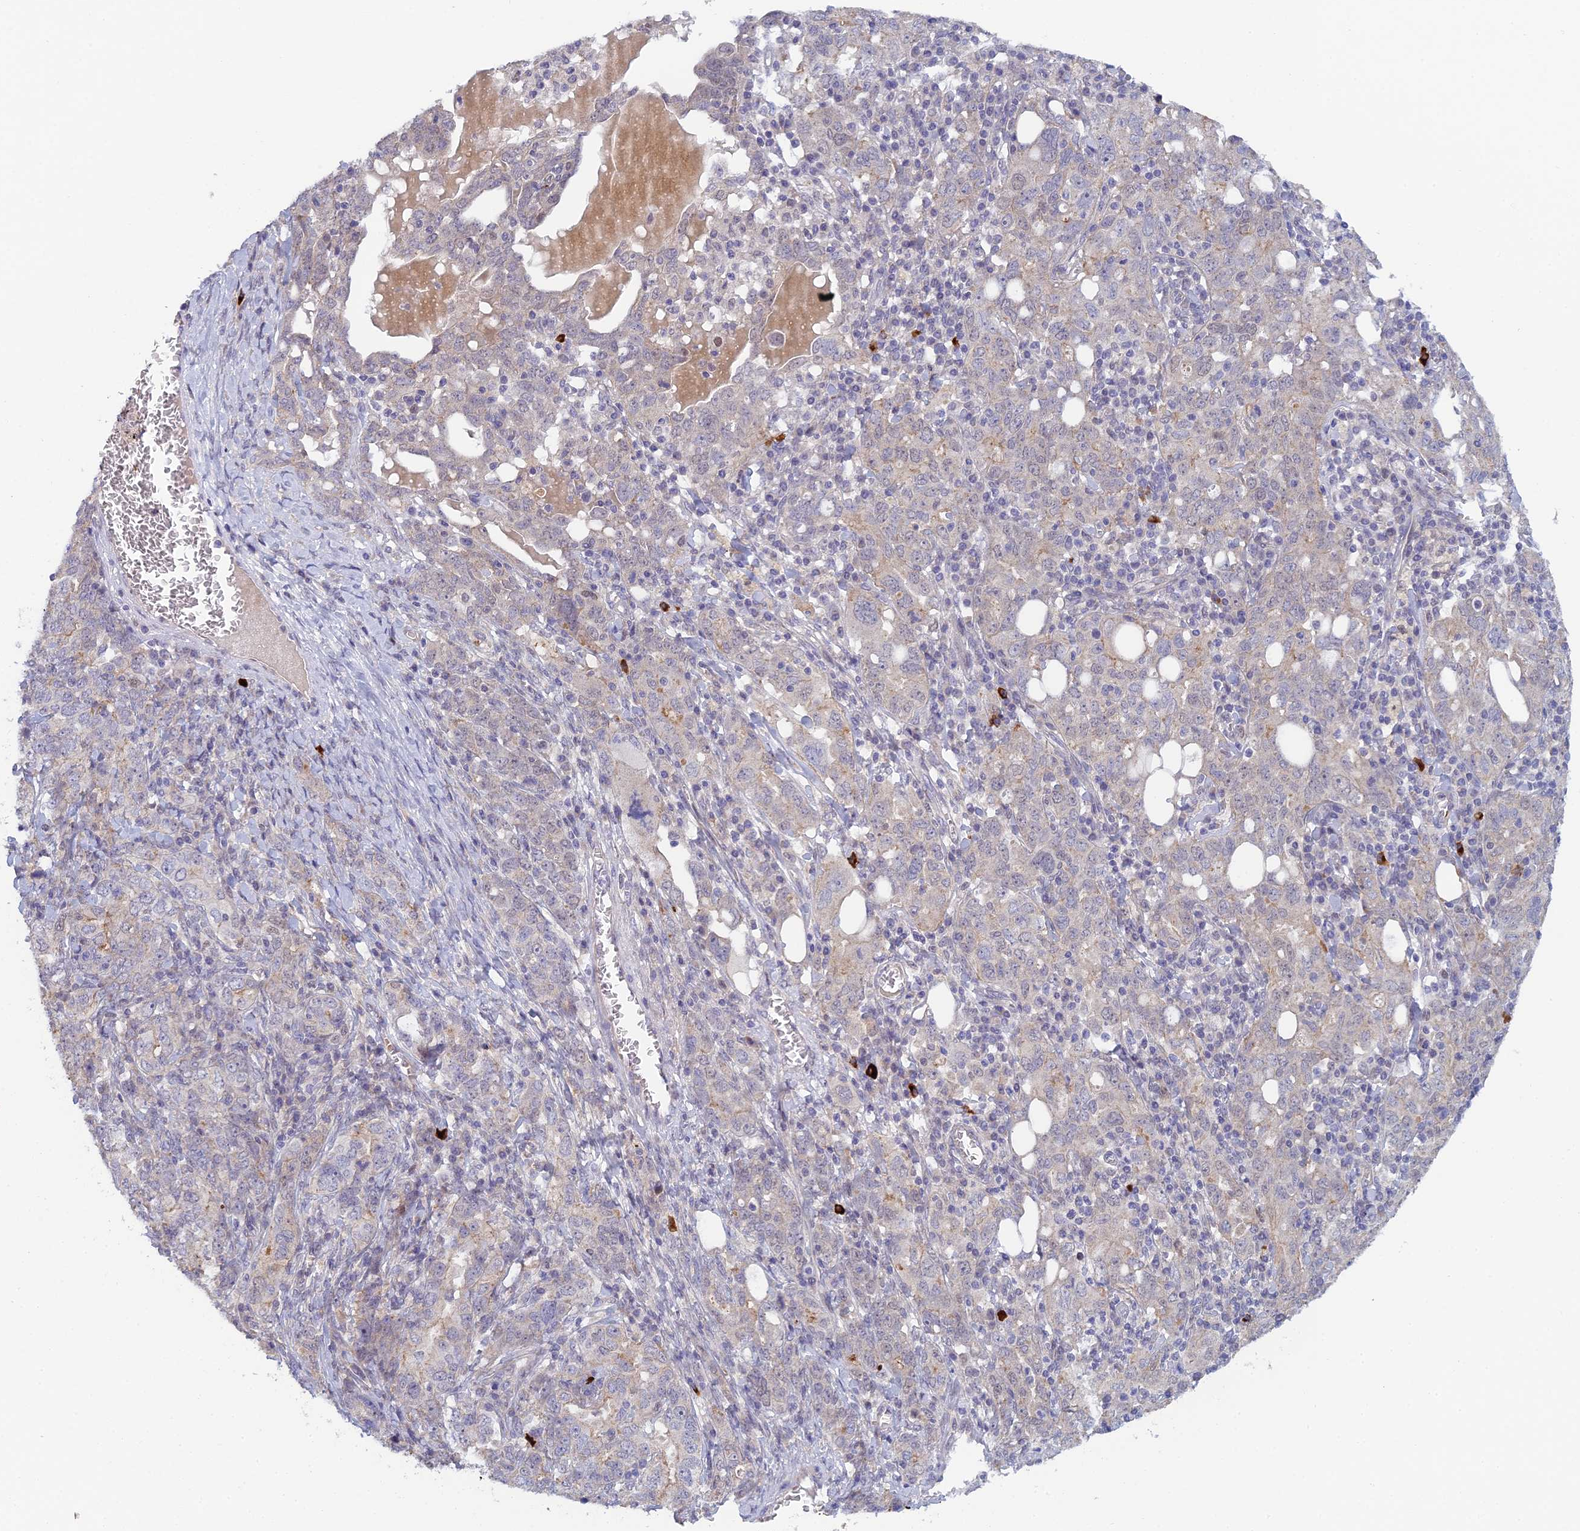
{"staining": {"intensity": "negative", "quantity": "none", "location": "none"}, "tissue": "ovarian cancer", "cell_type": "Tumor cells", "image_type": "cancer", "snomed": [{"axis": "morphology", "description": "Carcinoma, endometroid"}, {"axis": "topography", "description": "Ovary"}], "caption": "A histopathology image of human ovarian cancer is negative for staining in tumor cells. (DAB (3,3'-diaminobenzidine) IHC, high magnification).", "gene": "GIPC1", "patient": {"sex": "female", "age": 62}}